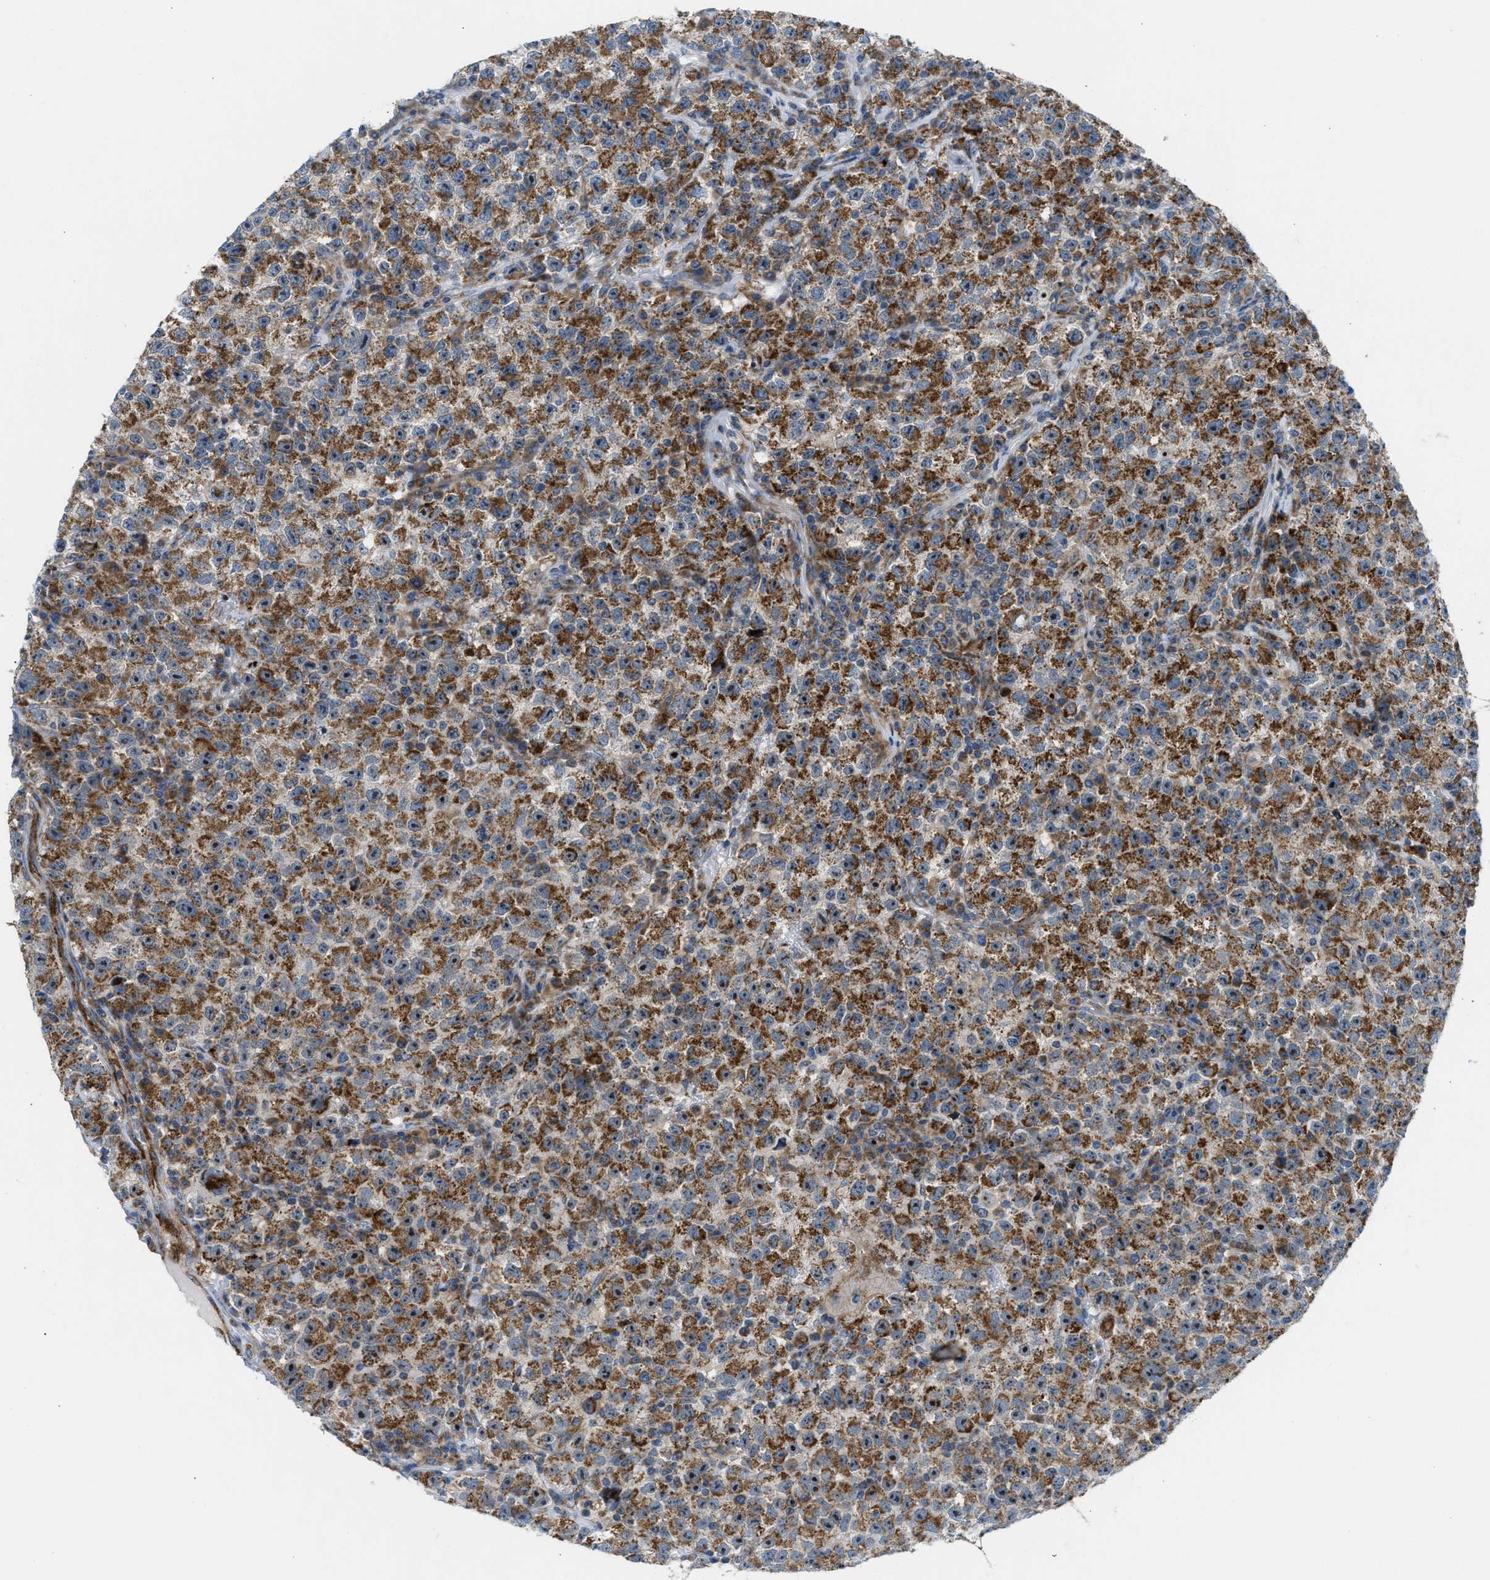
{"staining": {"intensity": "strong", "quantity": ">75%", "location": "cytoplasmic/membranous,nuclear"}, "tissue": "testis cancer", "cell_type": "Tumor cells", "image_type": "cancer", "snomed": [{"axis": "morphology", "description": "Seminoma, NOS"}, {"axis": "topography", "description": "Testis"}], "caption": "A high amount of strong cytoplasmic/membranous and nuclear positivity is seen in about >75% of tumor cells in testis cancer (seminoma) tissue. (Brightfield microscopy of DAB IHC at high magnification).", "gene": "TPH1", "patient": {"sex": "male", "age": 22}}